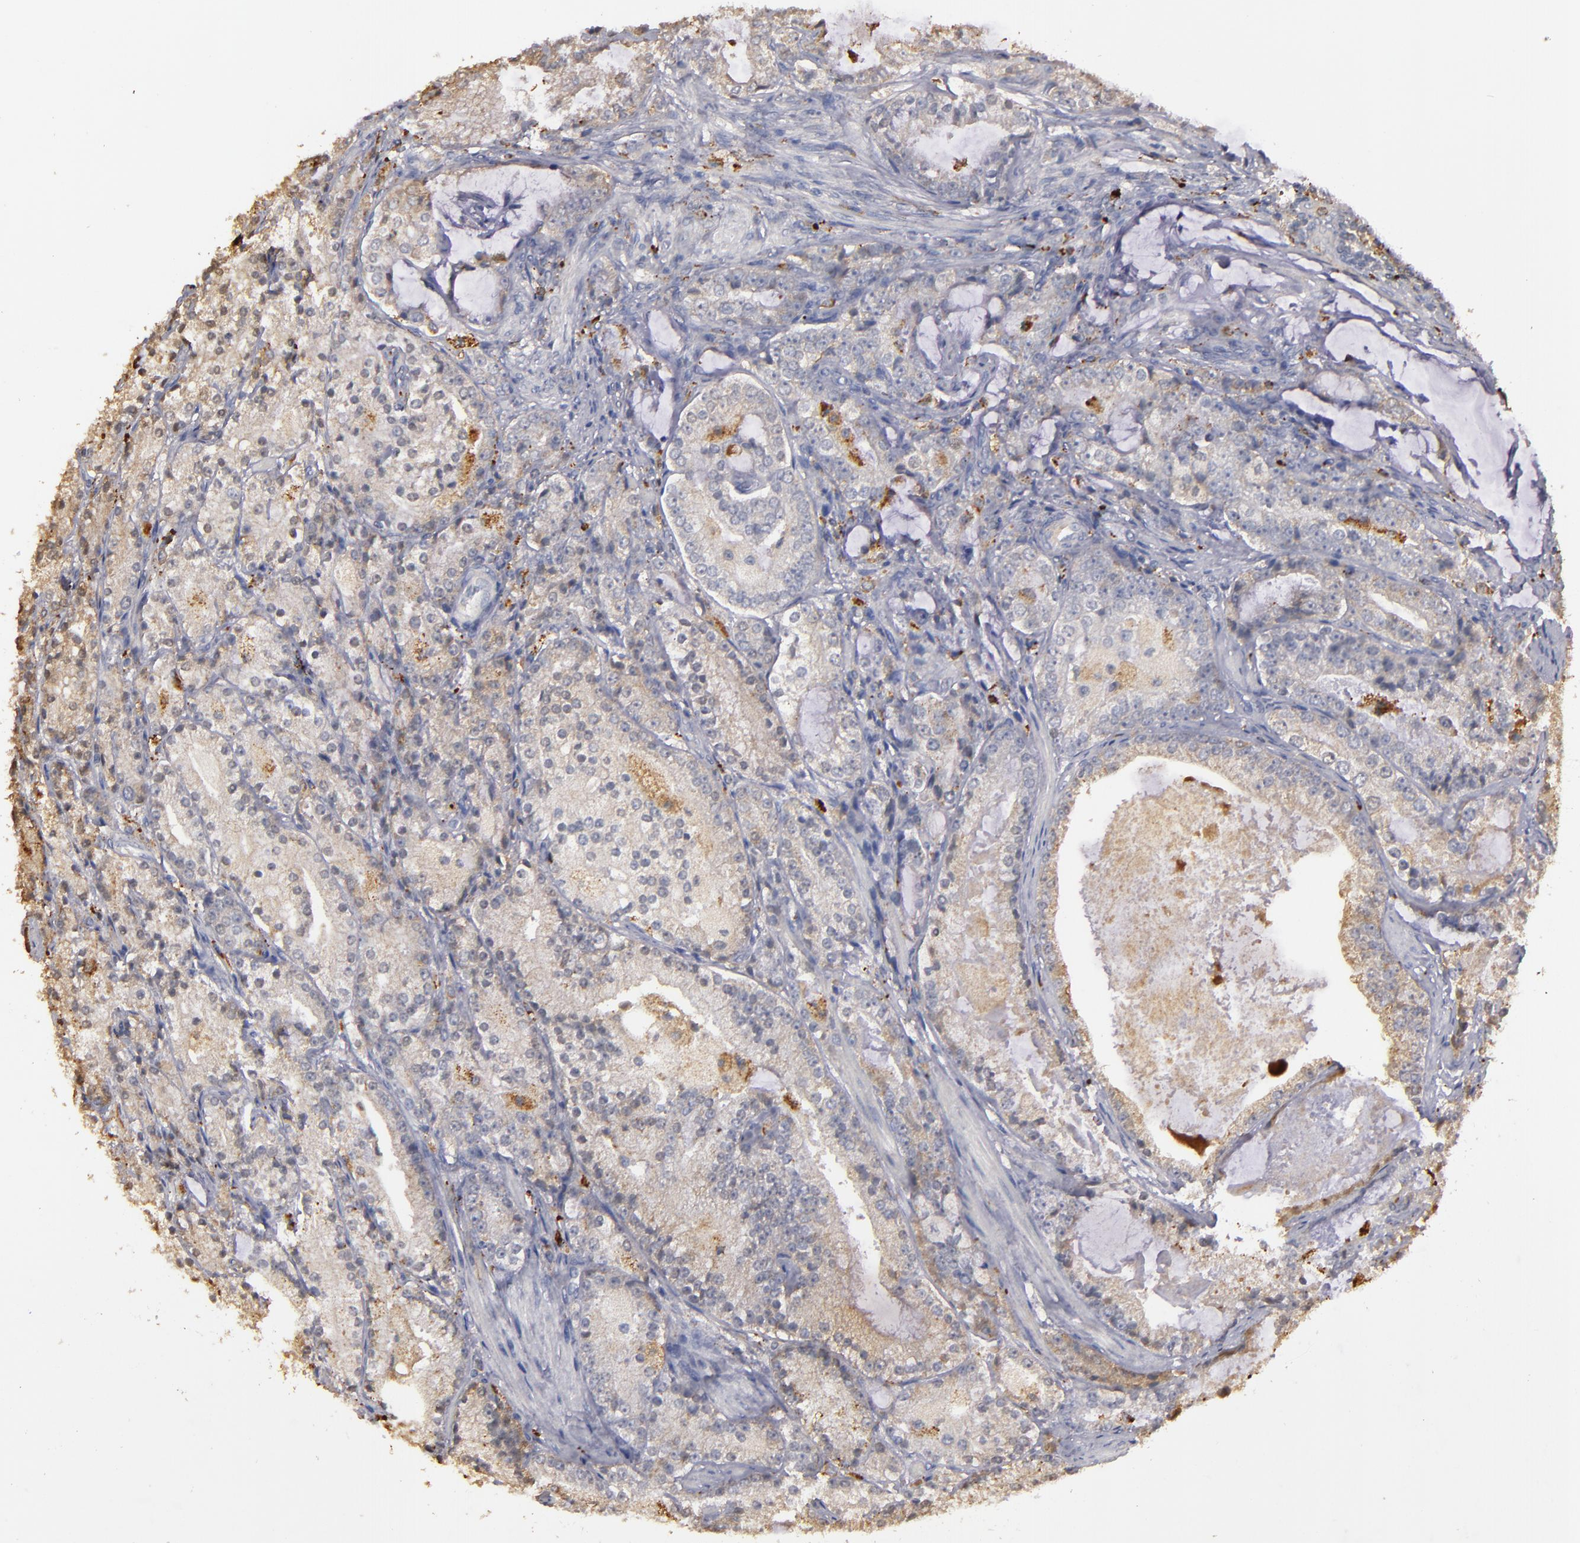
{"staining": {"intensity": "weak", "quantity": "25%-75%", "location": "cytoplasmic/membranous"}, "tissue": "prostate cancer", "cell_type": "Tumor cells", "image_type": "cancer", "snomed": [{"axis": "morphology", "description": "Adenocarcinoma, High grade"}, {"axis": "topography", "description": "Prostate"}], "caption": "This image displays immunohistochemistry (IHC) staining of human prostate high-grade adenocarcinoma, with low weak cytoplasmic/membranous expression in about 25%-75% of tumor cells.", "gene": "TRAF1", "patient": {"sex": "male", "age": 63}}